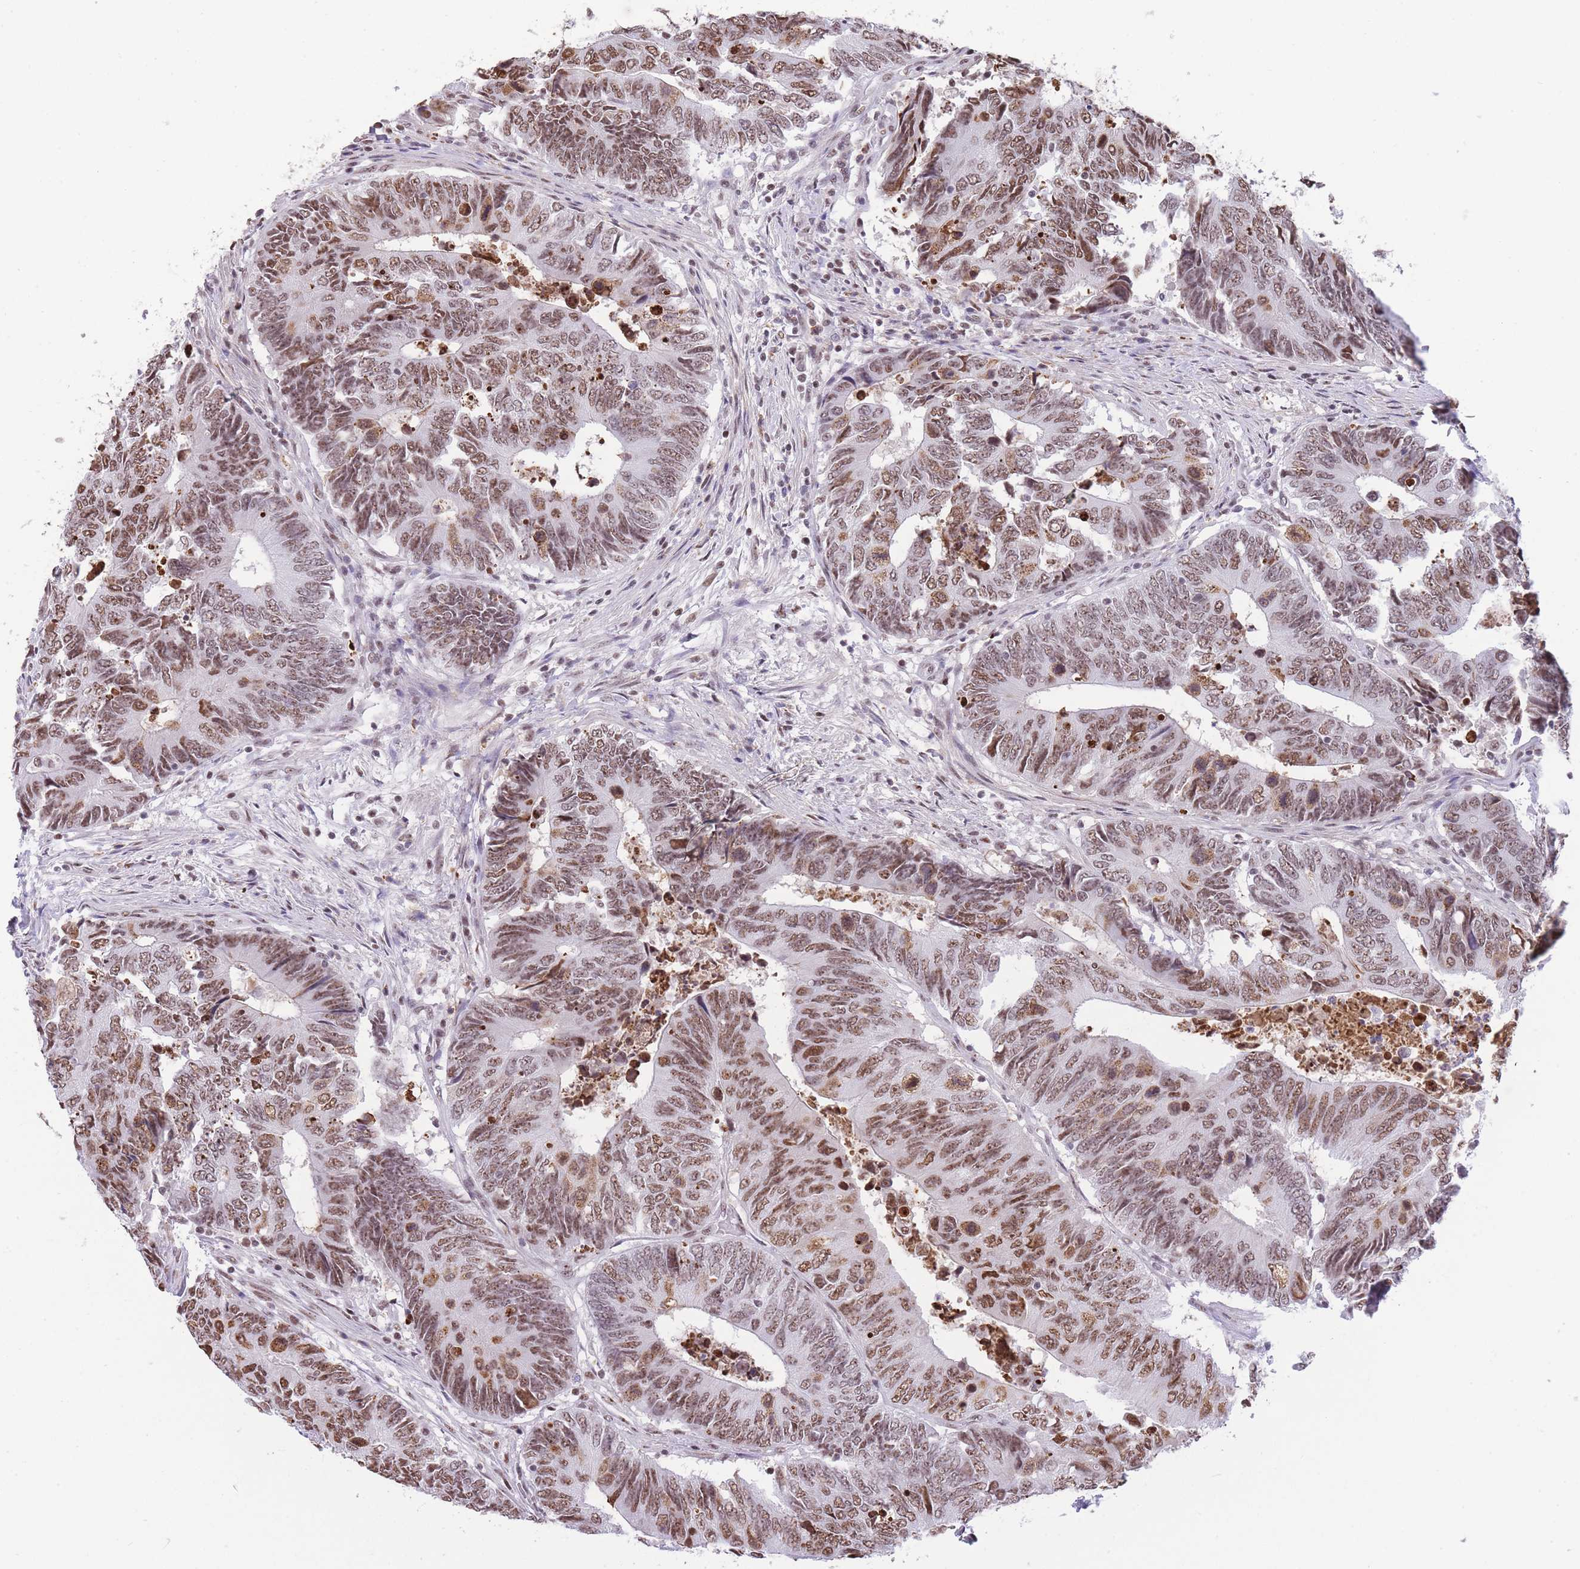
{"staining": {"intensity": "moderate", "quantity": ">75%", "location": "nuclear"}, "tissue": "colorectal cancer", "cell_type": "Tumor cells", "image_type": "cancer", "snomed": [{"axis": "morphology", "description": "Adenocarcinoma, NOS"}, {"axis": "topography", "description": "Colon"}], "caption": "Human colorectal cancer (adenocarcinoma) stained with a protein marker exhibits moderate staining in tumor cells.", "gene": "EVC2", "patient": {"sex": "male", "age": 87}}